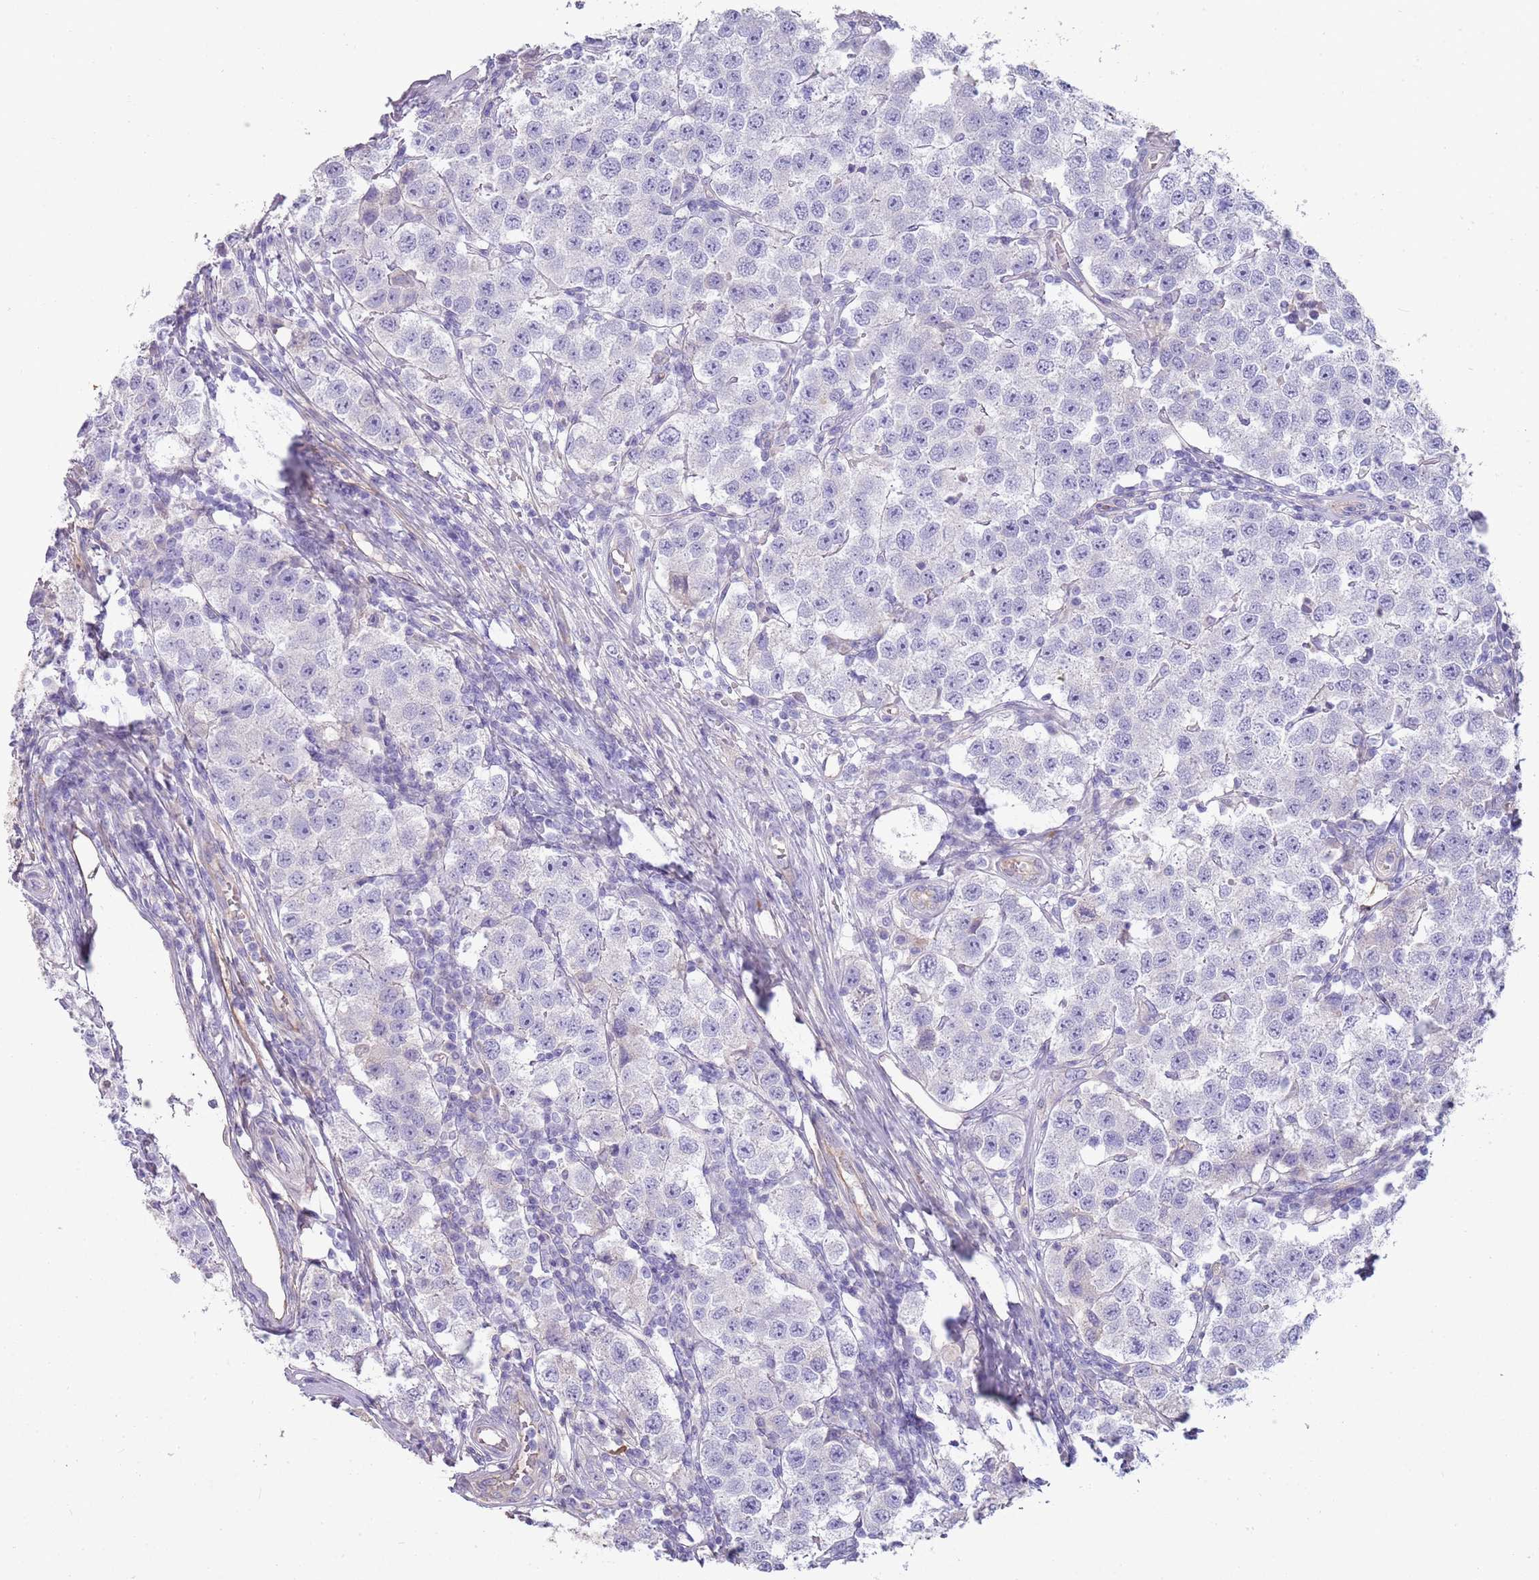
{"staining": {"intensity": "negative", "quantity": "none", "location": "none"}, "tissue": "testis cancer", "cell_type": "Tumor cells", "image_type": "cancer", "snomed": [{"axis": "morphology", "description": "Seminoma, NOS"}, {"axis": "topography", "description": "Testis"}], "caption": "This is an immunohistochemistry (IHC) micrograph of testis cancer (seminoma). There is no expression in tumor cells.", "gene": "NBPF3", "patient": {"sex": "male", "age": 34}}